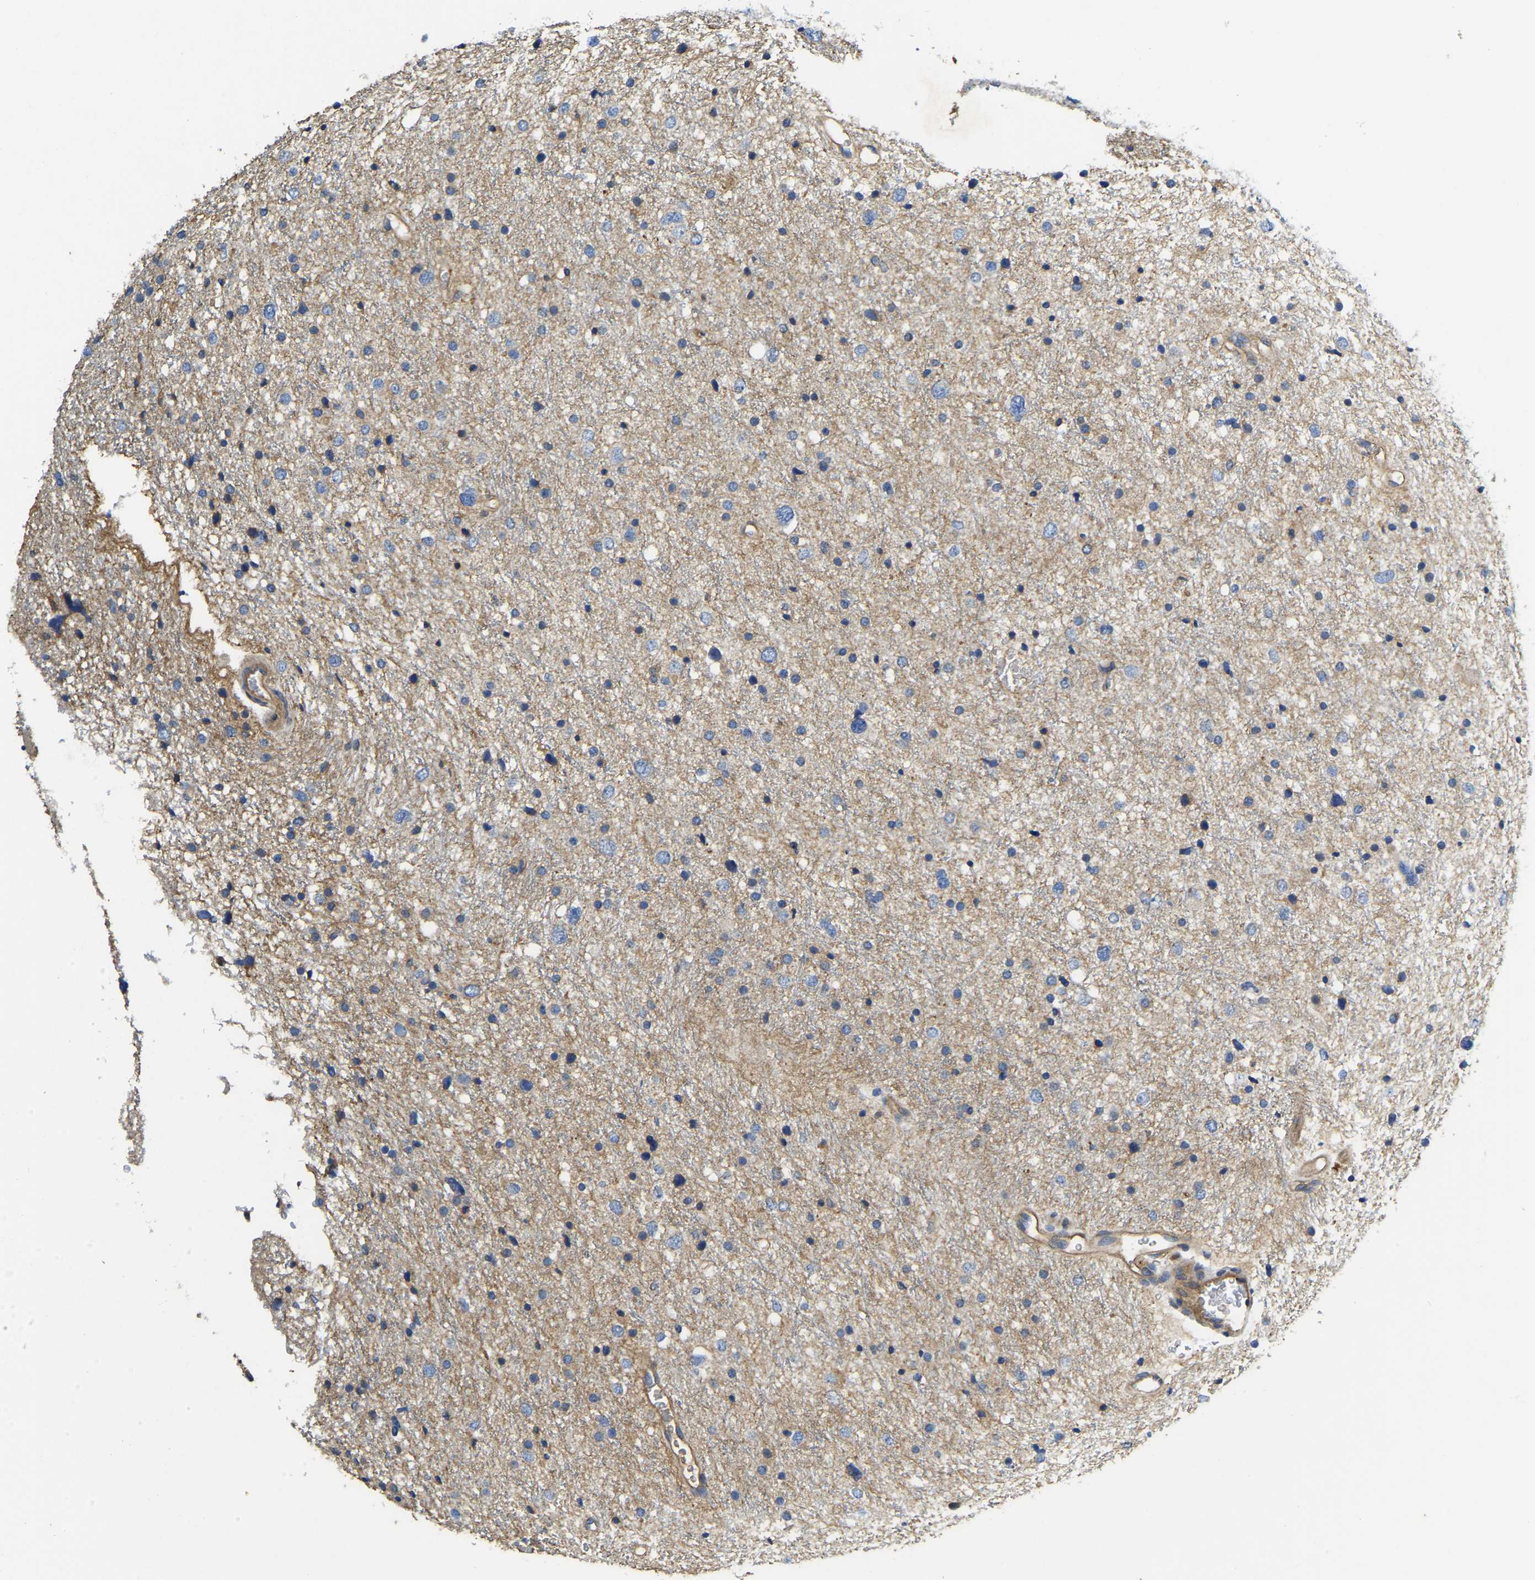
{"staining": {"intensity": "moderate", "quantity": "<25%", "location": "cytoplasmic/membranous"}, "tissue": "glioma", "cell_type": "Tumor cells", "image_type": "cancer", "snomed": [{"axis": "morphology", "description": "Glioma, malignant, Low grade"}, {"axis": "topography", "description": "Brain"}], "caption": "This photomicrograph reveals immunohistochemistry staining of low-grade glioma (malignant), with low moderate cytoplasmic/membranous staining in about <25% of tumor cells.", "gene": "STAT2", "patient": {"sex": "female", "age": 37}}